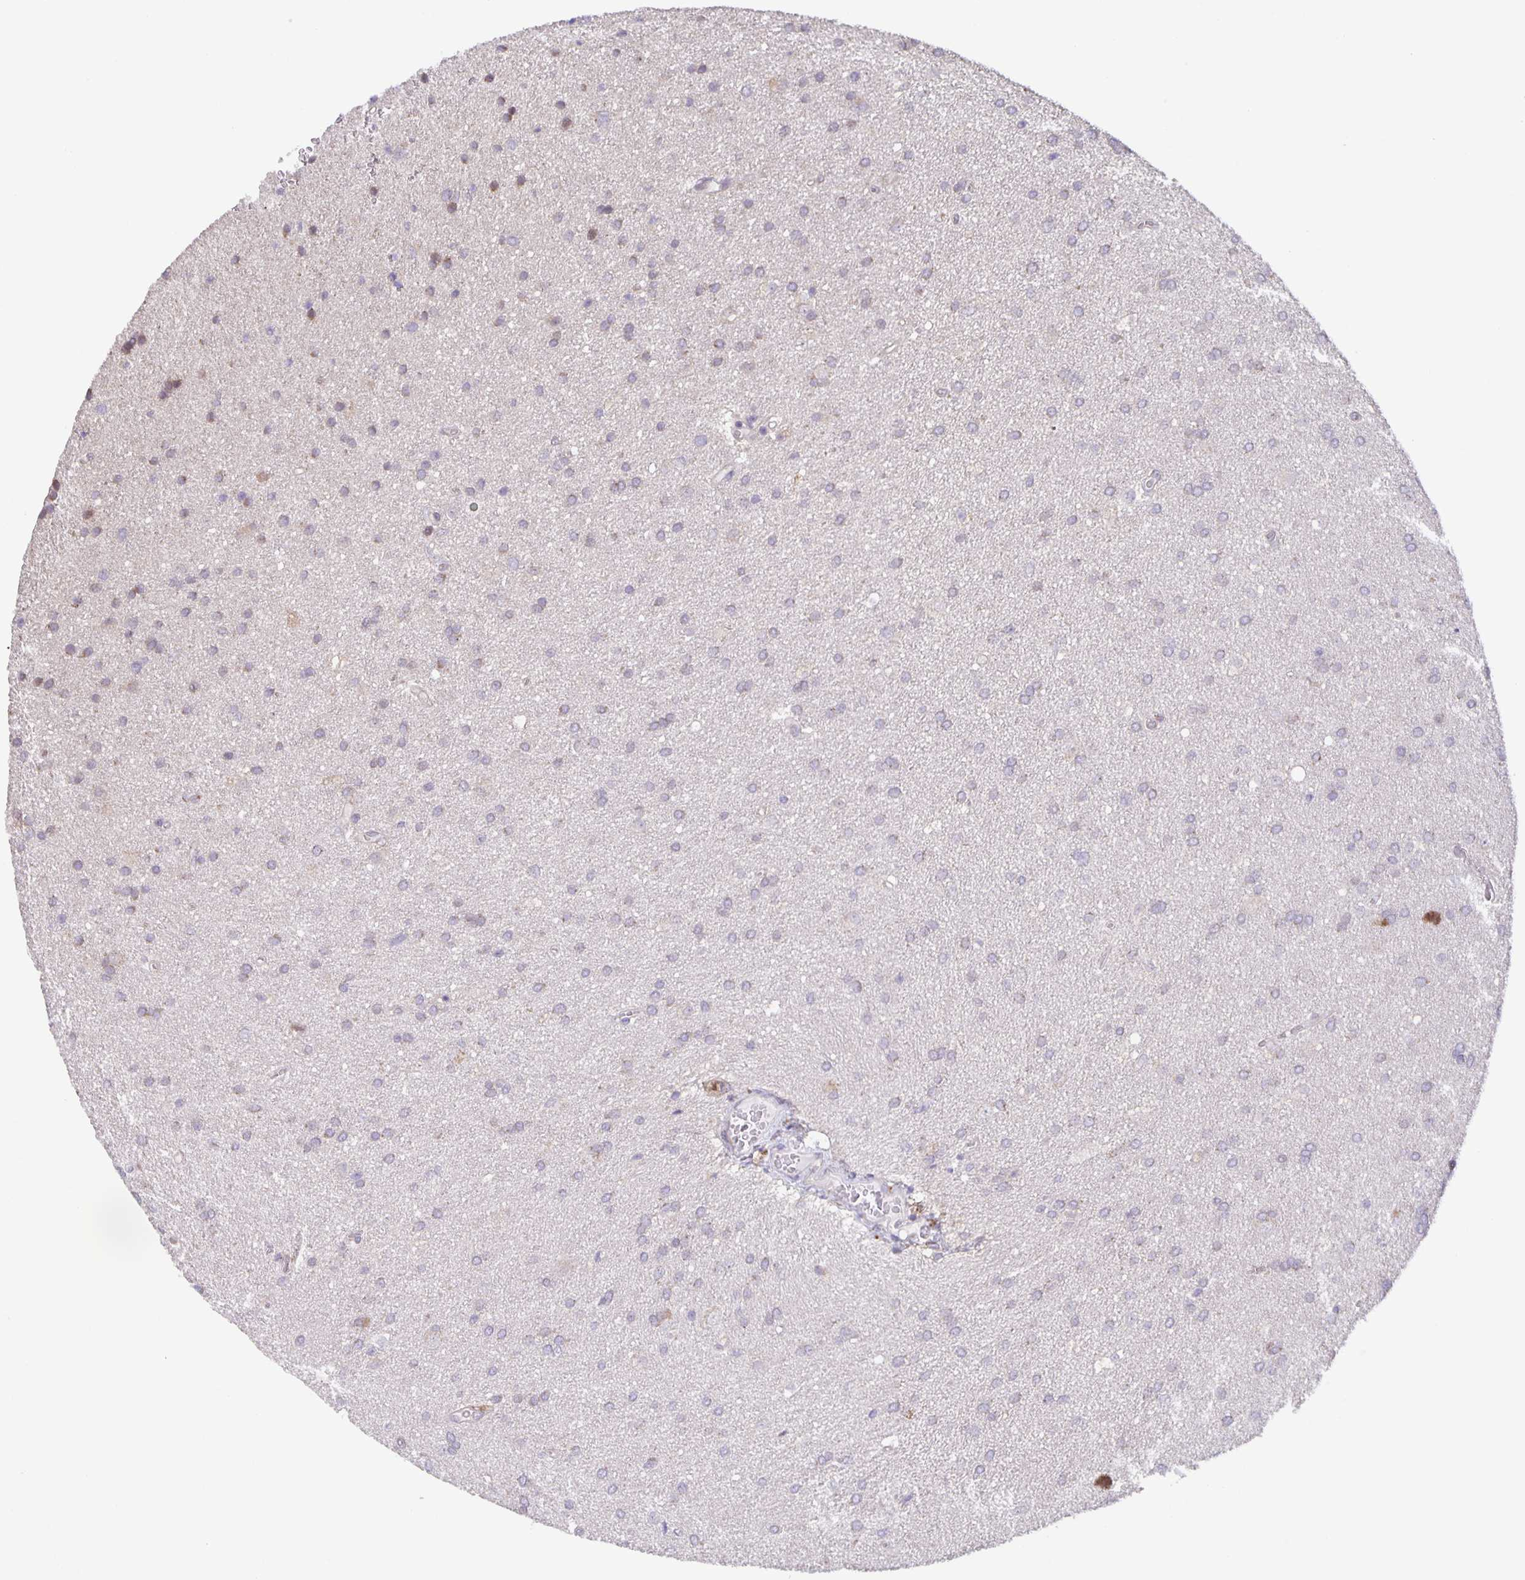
{"staining": {"intensity": "negative", "quantity": "none", "location": "none"}, "tissue": "glioma", "cell_type": "Tumor cells", "image_type": "cancer", "snomed": [{"axis": "morphology", "description": "Glioma, malignant, Low grade"}, {"axis": "topography", "description": "Brain"}], "caption": "Tumor cells are negative for protein expression in human malignant low-grade glioma. (Stains: DAB (3,3'-diaminobenzidine) immunohistochemistry (IHC) with hematoxylin counter stain, Microscopy: brightfield microscopy at high magnification).", "gene": "MAPK12", "patient": {"sex": "female", "age": 54}}